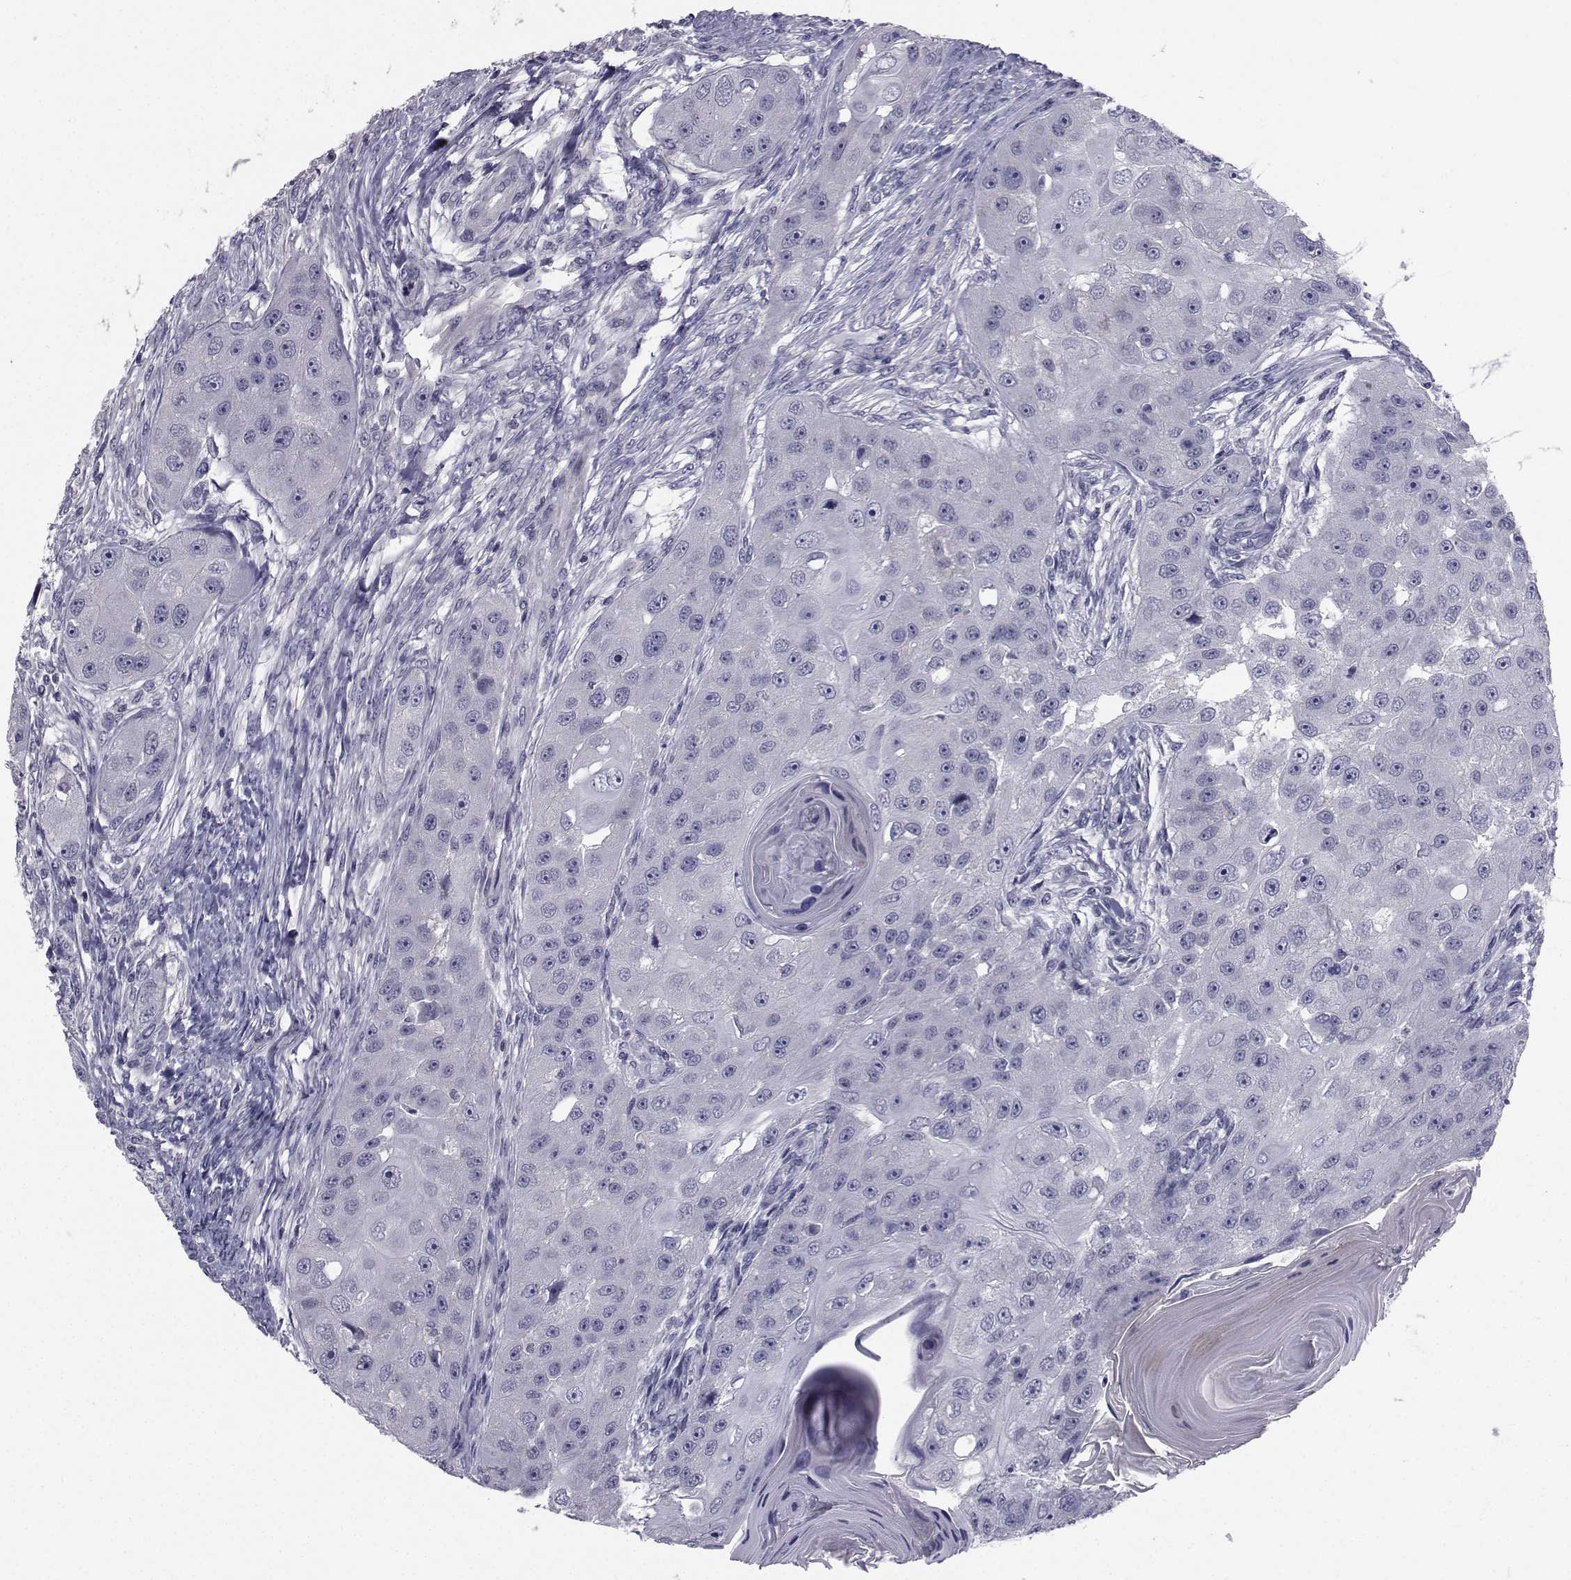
{"staining": {"intensity": "negative", "quantity": "none", "location": "none"}, "tissue": "head and neck cancer", "cell_type": "Tumor cells", "image_type": "cancer", "snomed": [{"axis": "morphology", "description": "Squamous cell carcinoma, NOS"}, {"axis": "topography", "description": "Head-Neck"}], "caption": "Immunohistochemistry micrograph of head and neck cancer (squamous cell carcinoma) stained for a protein (brown), which reveals no staining in tumor cells. (DAB (3,3'-diaminobenzidine) immunohistochemistry (IHC) with hematoxylin counter stain).", "gene": "CHRNA1", "patient": {"sex": "male", "age": 51}}